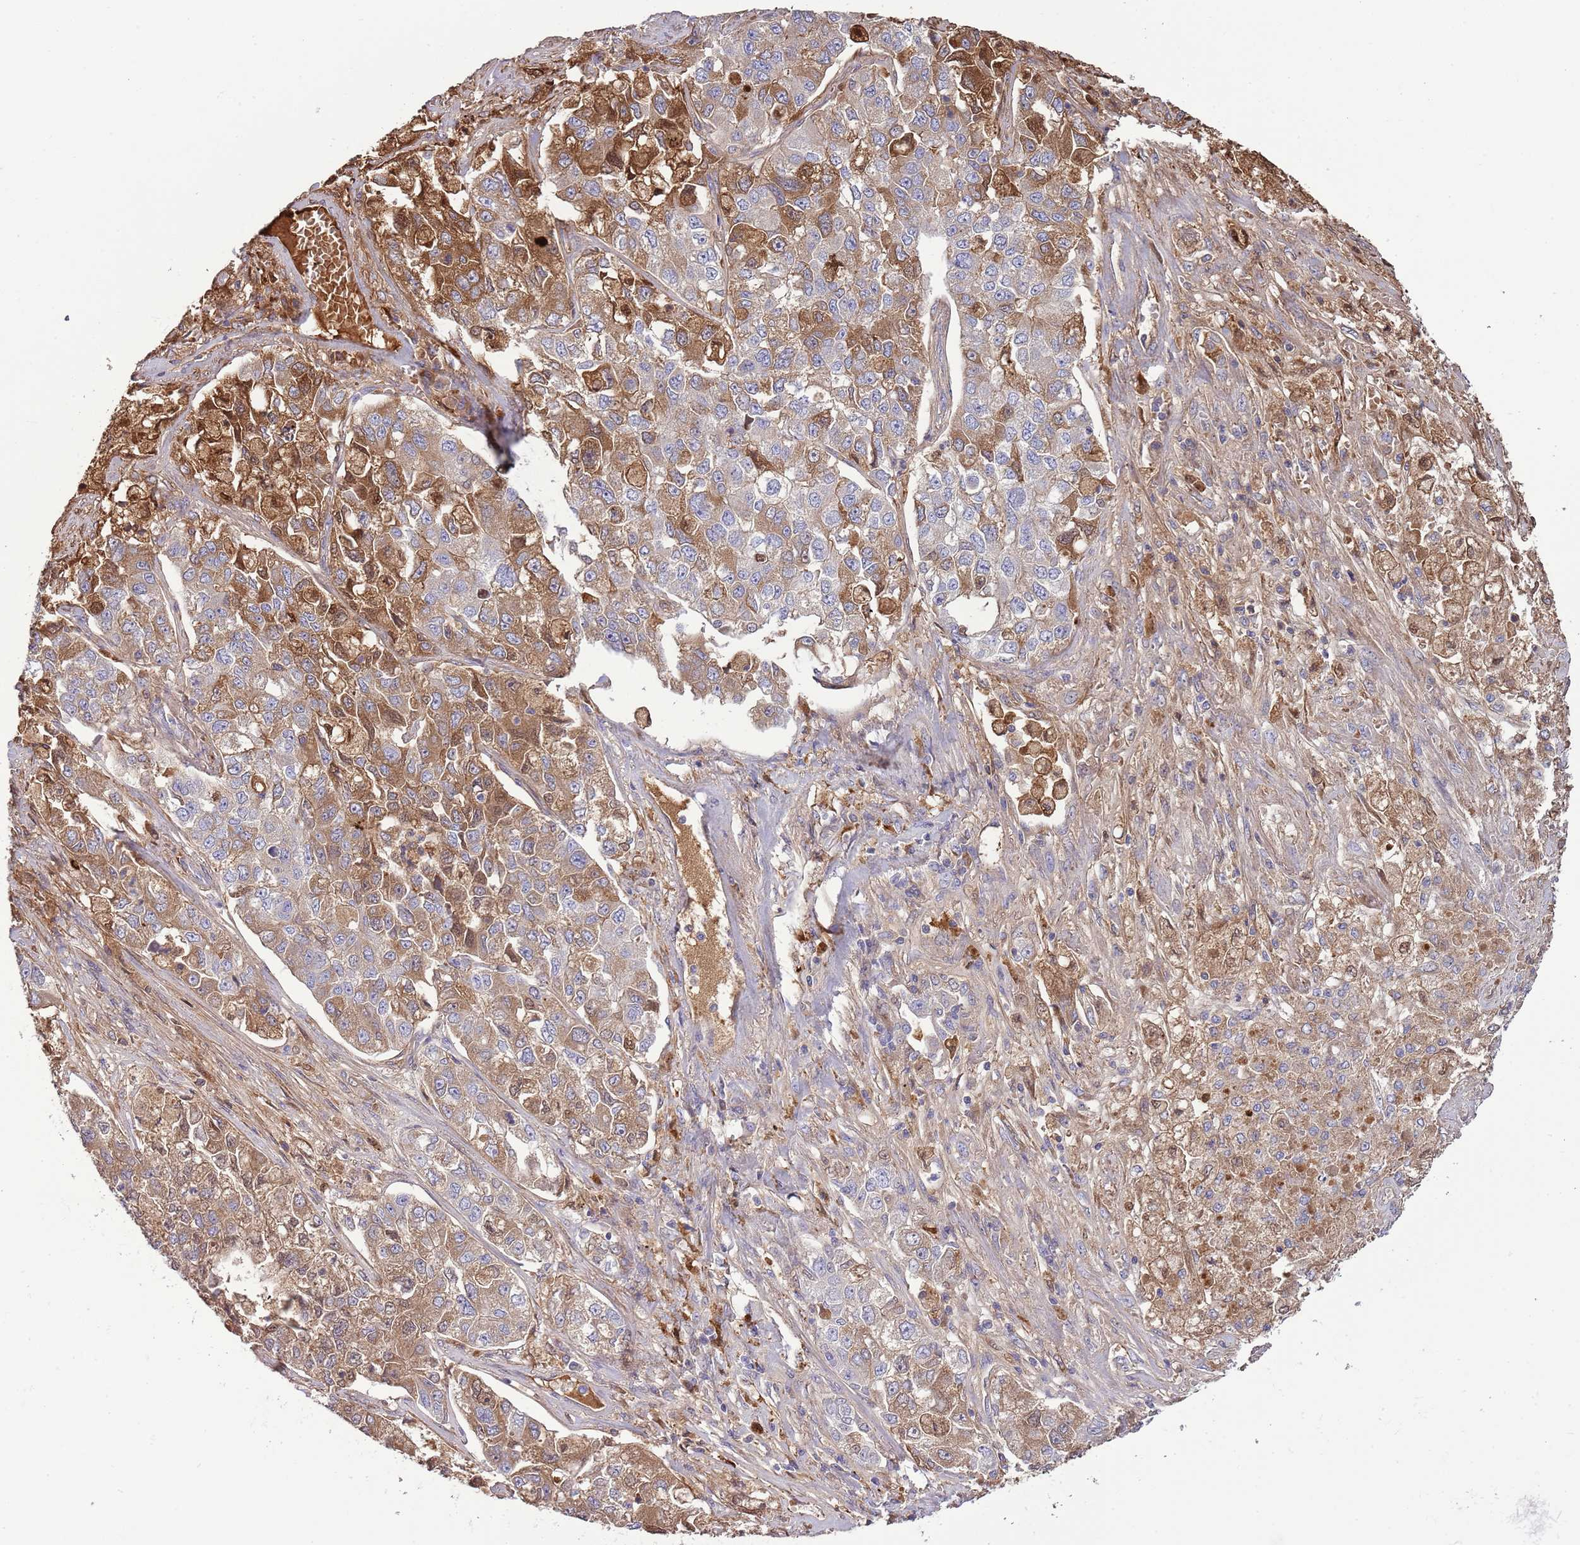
{"staining": {"intensity": "moderate", "quantity": "25%-75%", "location": "cytoplasmic/membranous"}, "tissue": "lung cancer", "cell_type": "Tumor cells", "image_type": "cancer", "snomed": [{"axis": "morphology", "description": "Adenocarcinoma, NOS"}, {"axis": "topography", "description": "Lung"}], "caption": "This histopathology image exhibits lung cancer stained with IHC to label a protein in brown. The cytoplasmic/membranous of tumor cells show moderate positivity for the protein. Nuclei are counter-stained blue.", "gene": "ABHD17C", "patient": {"sex": "male", "age": 49}}